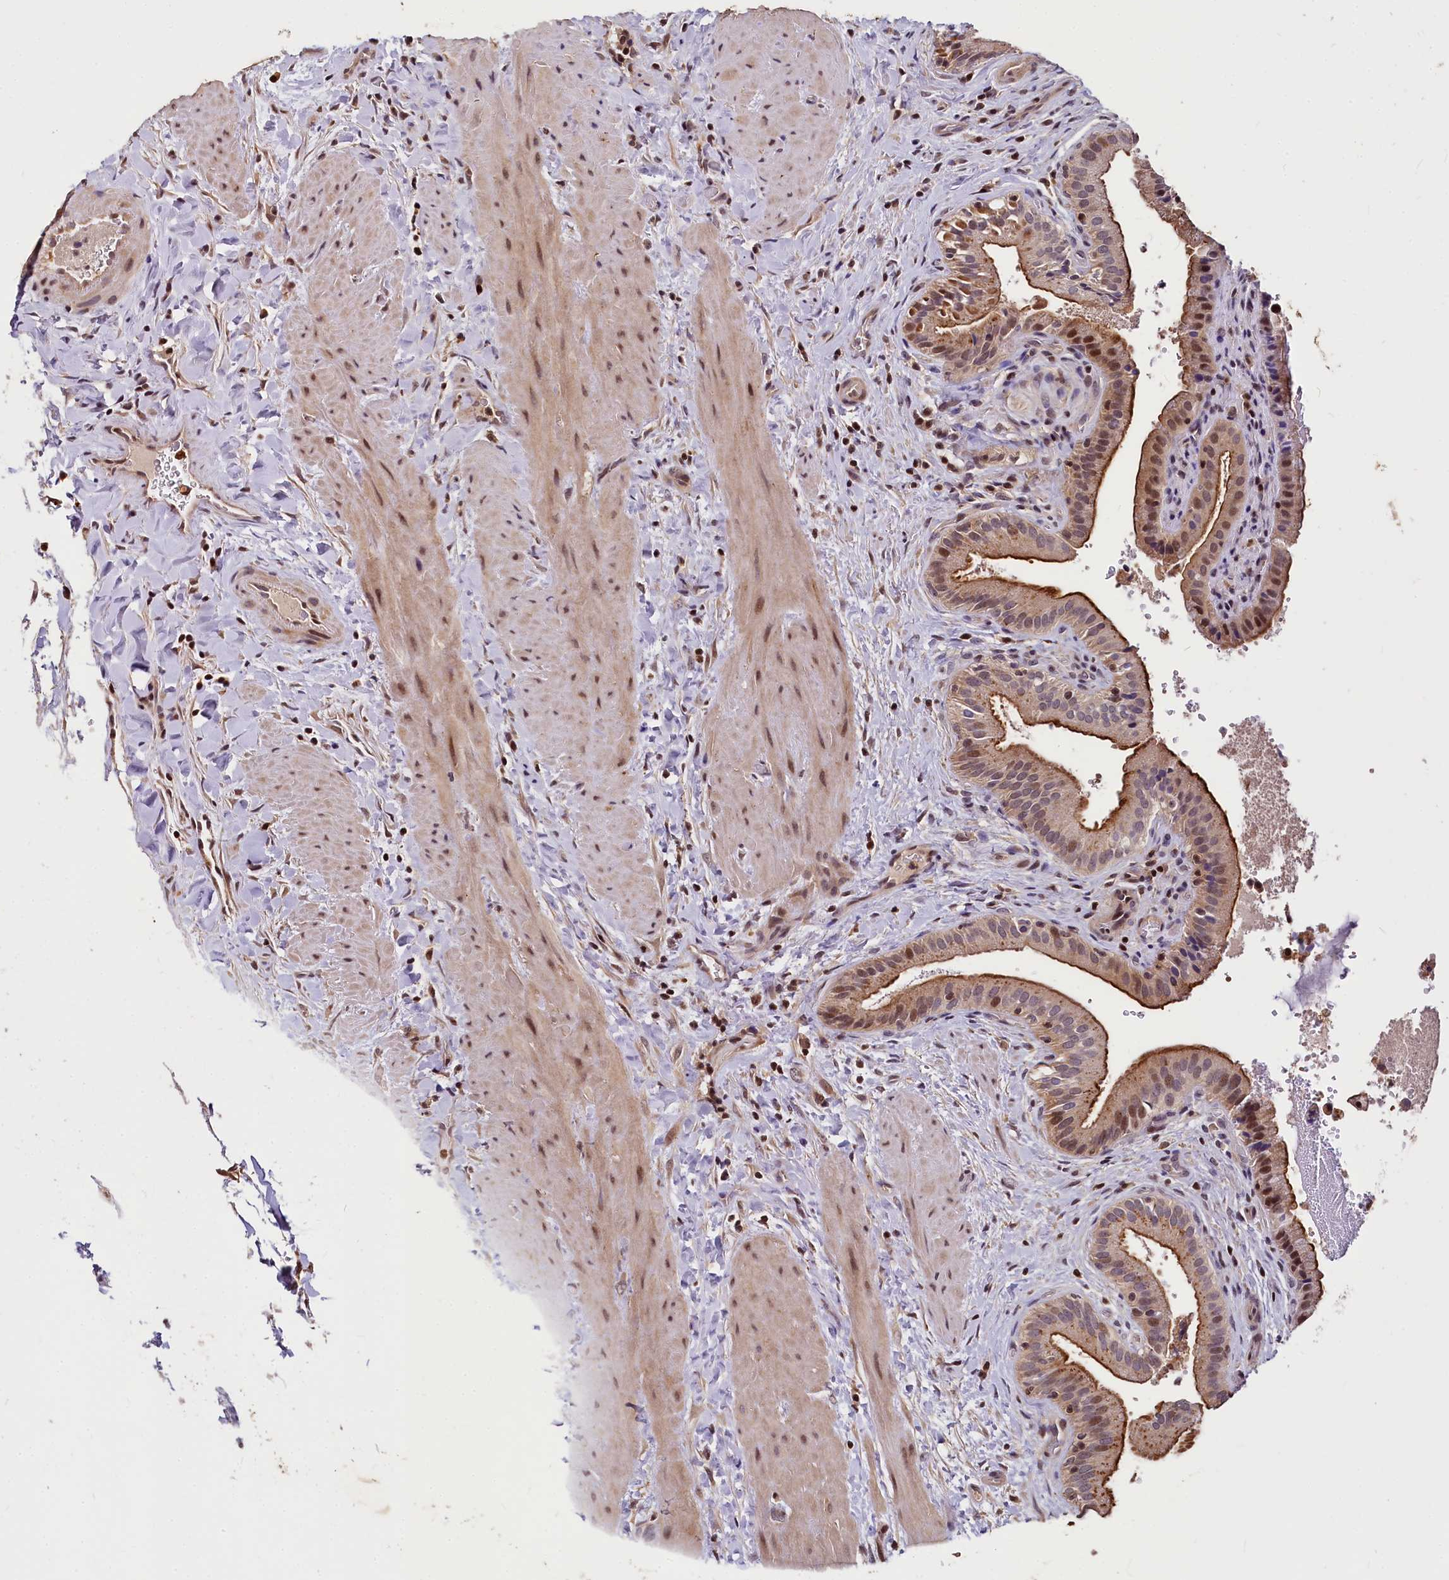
{"staining": {"intensity": "moderate", "quantity": ">75%", "location": "cytoplasmic/membranous,nuclear"}, "tissue": "gallbladder", "cell_type": "Glandular cells", "image_type": "normal", "snomed": [{"axis": "morphology", "description": "Normal tissue, NOS"}, {"axis": "topography", "description": "Gallbladder"}], "caption": "Brown immunohistochemical staining in unremarkable gallbladder exhibits moderate cytoplasmic/membranous,nuclear staining in approximately >75% of glandular cells.", "gene": "ATG101", "patient": {"sex": "male", "age": 24}}